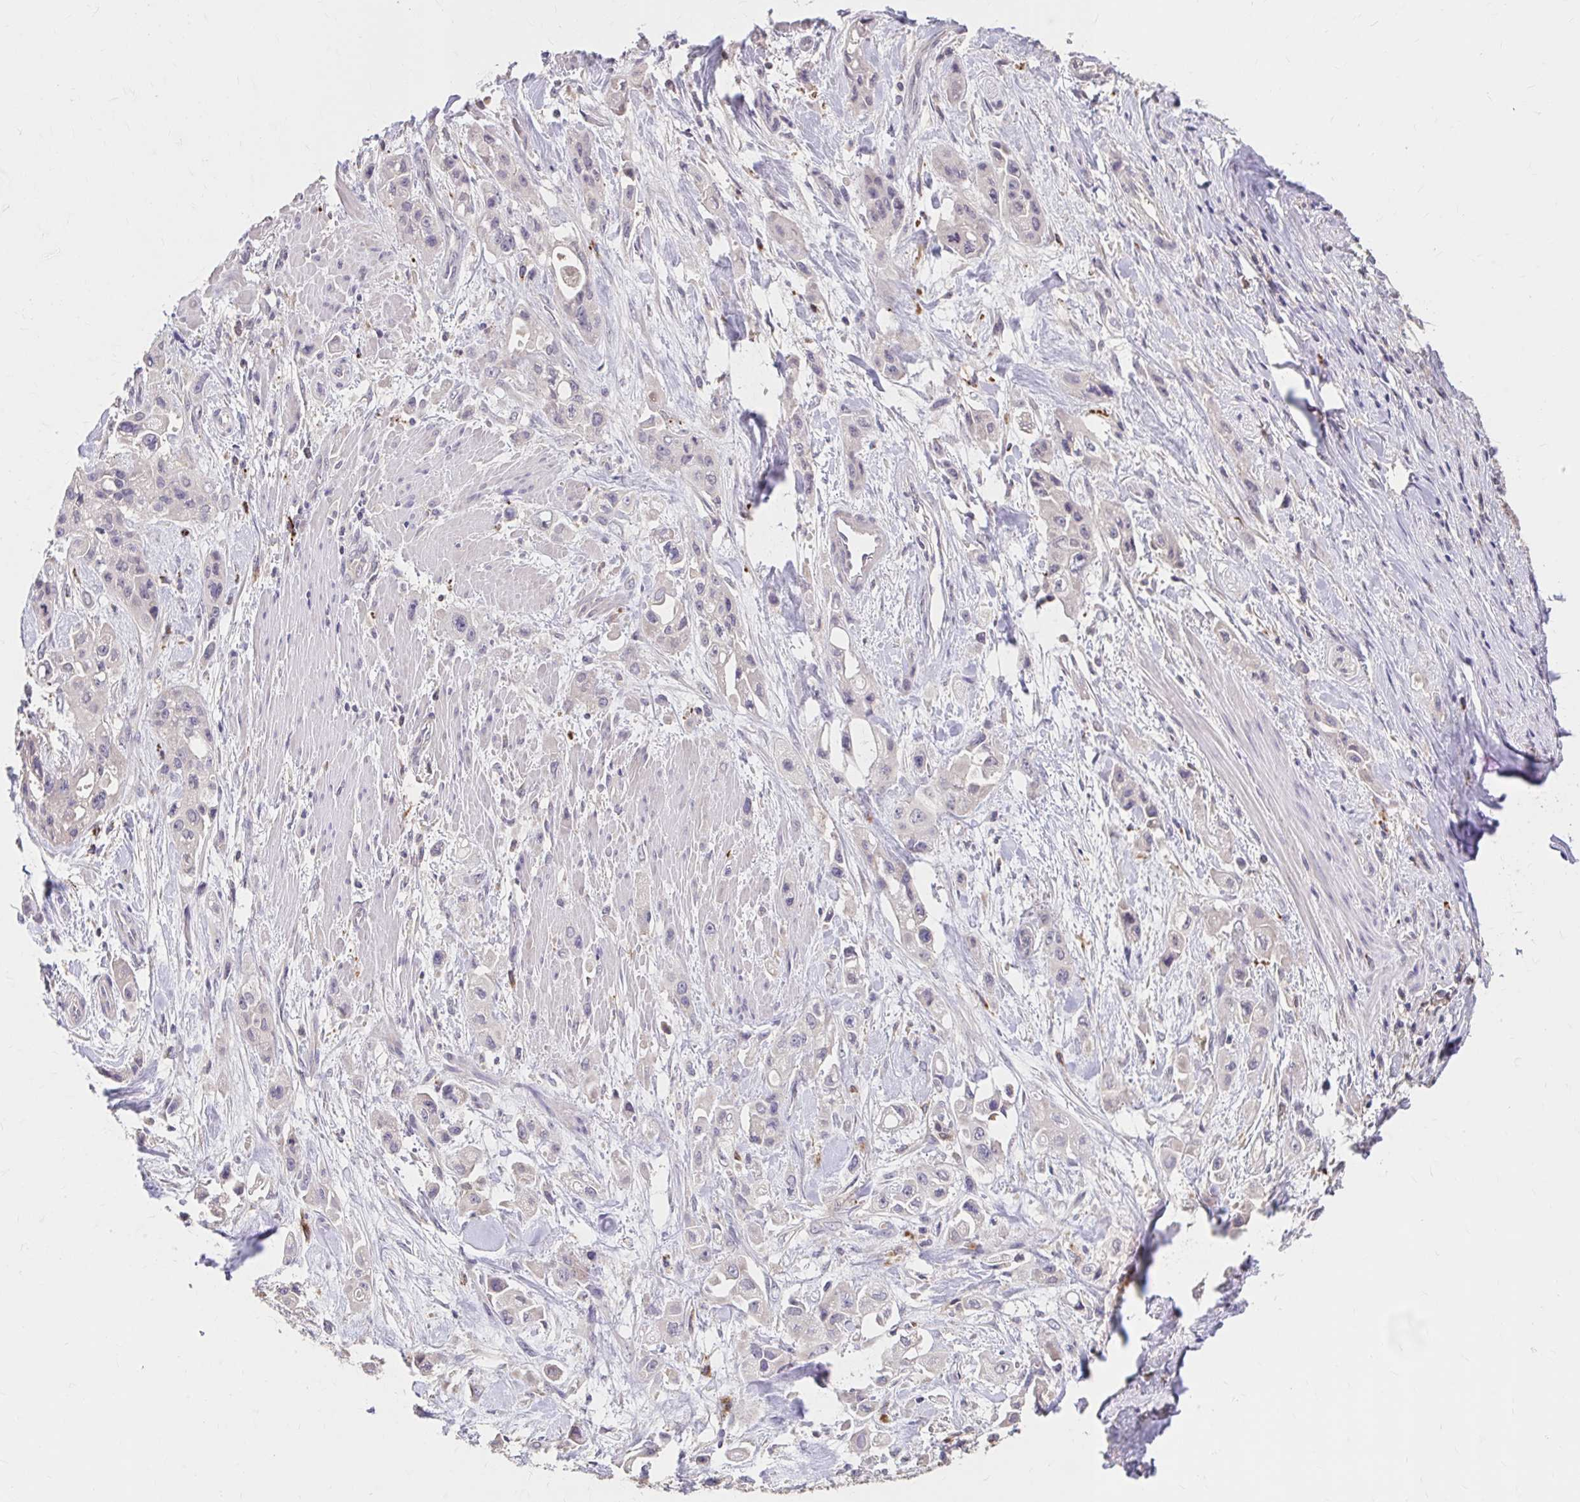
{"staining": {"intensity": "negative", "quantity": "none", "location": "none"}, "tissue": "pancreatic cancer", "cell_type": "Tumor cells", "image_type": "cancer", "snomed": [{"axis": "morphology", "description": "Adenocarcinoma, NOS"}, {"axis": "topography", "description": "Pancreas"}], "caption": "Immunohistochemical staining of human pancreatic cancer (adenocarcinoma) exhibits no significant expression in tumor cells.", "gene": "HMGCS2", "patient": {"sex": "female", "age": 66}}